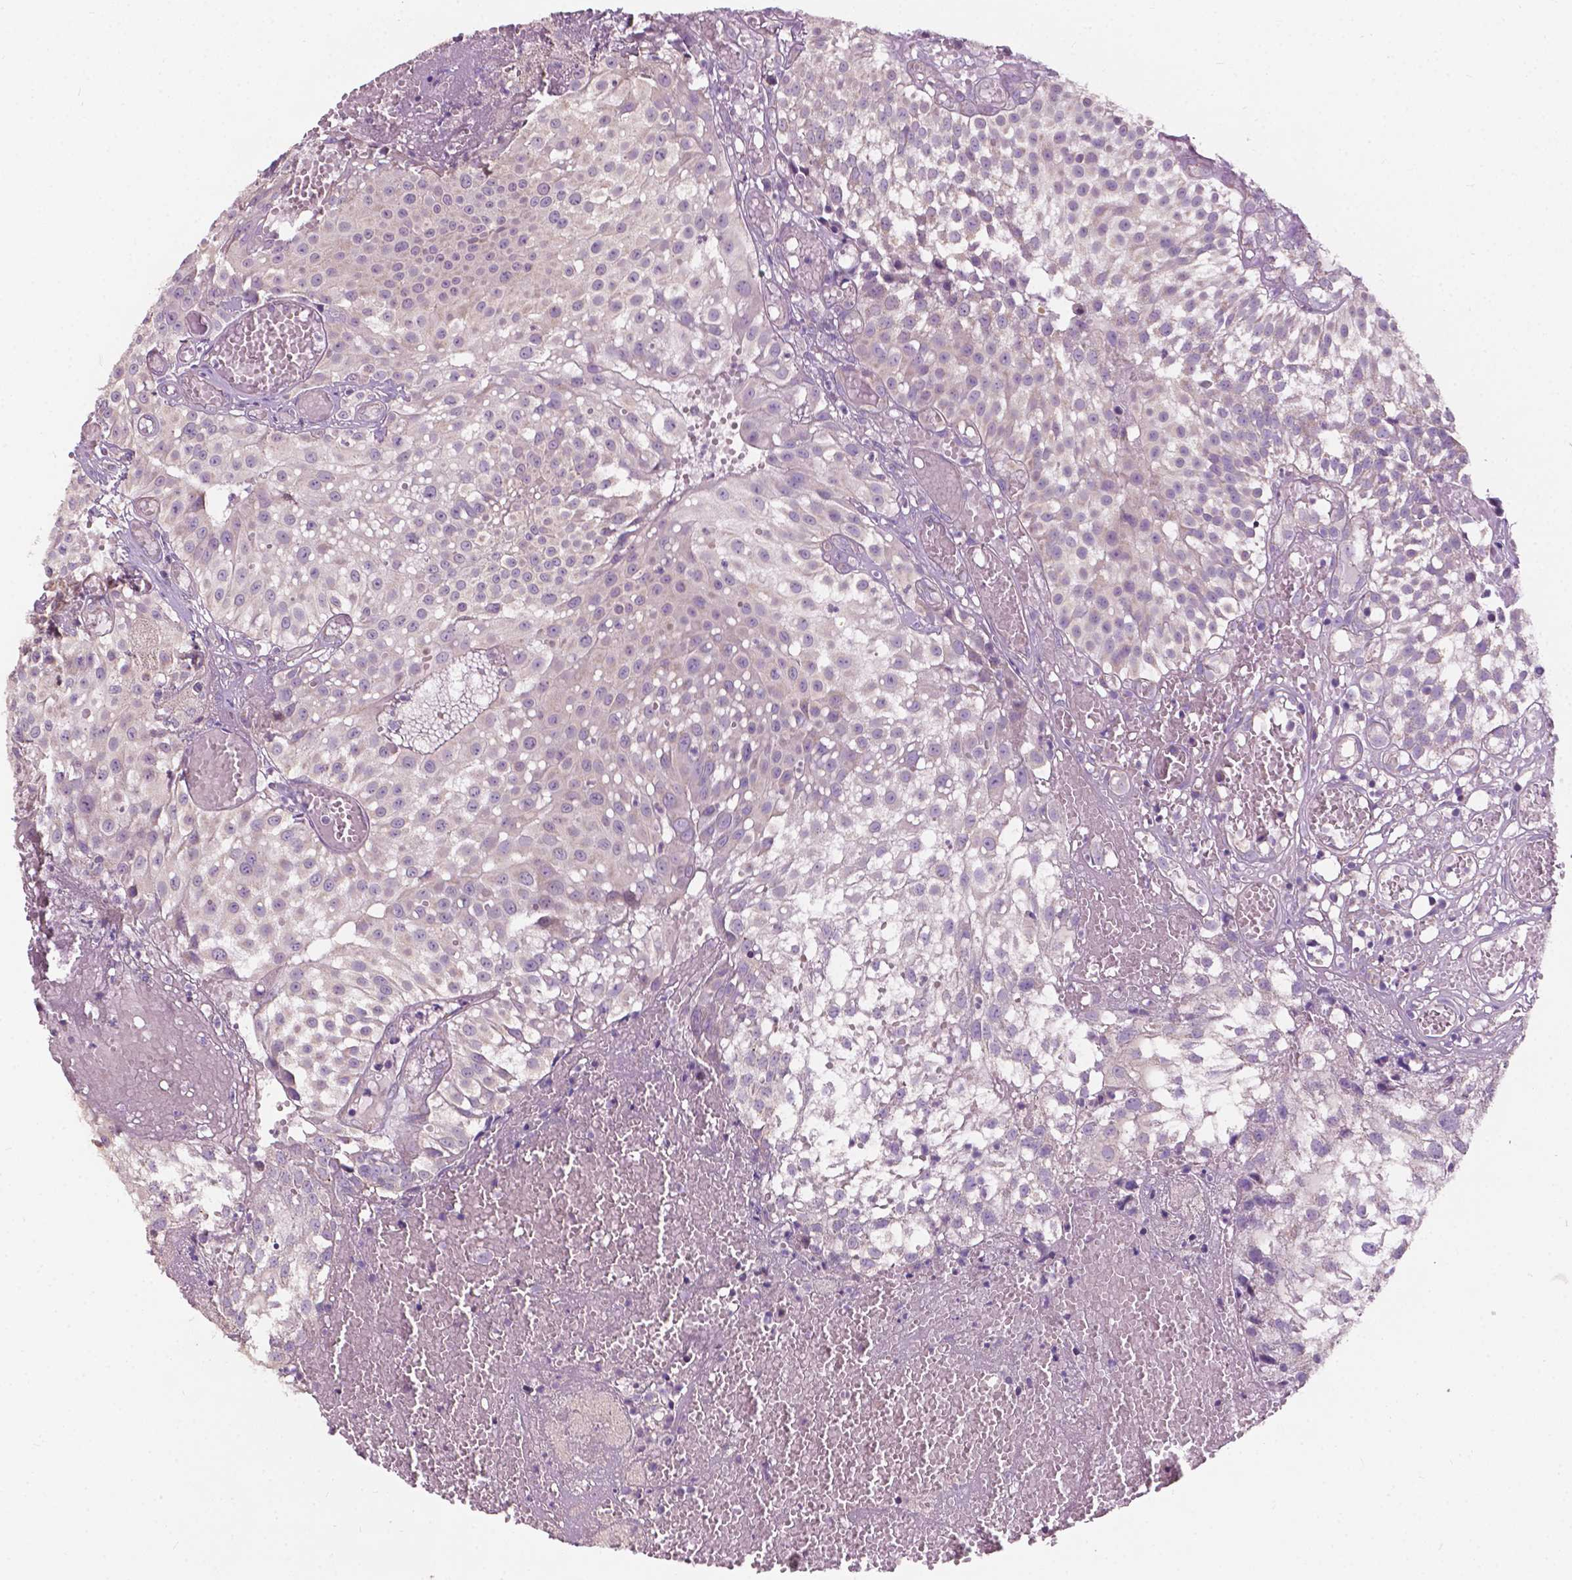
{"staining": {"intensity": "negative", "quantity": "none", "location": "none"}, "tissue": "urothelial cancer", "cell_type": "Tumor cells", "image_type": "cancer", "snomed": [{"axis": "morphology", "description": "Urothelial carcinoma, Low grade"}, {"axis": "topography", "description": "Urinary bladder"}], "caption": "This is an IHC image of urothelial carcinoma (low-grade). There is no expression in tumor cells.", "gene": "NDUFA10", "patient": {"sex": "male", "age": 79}}